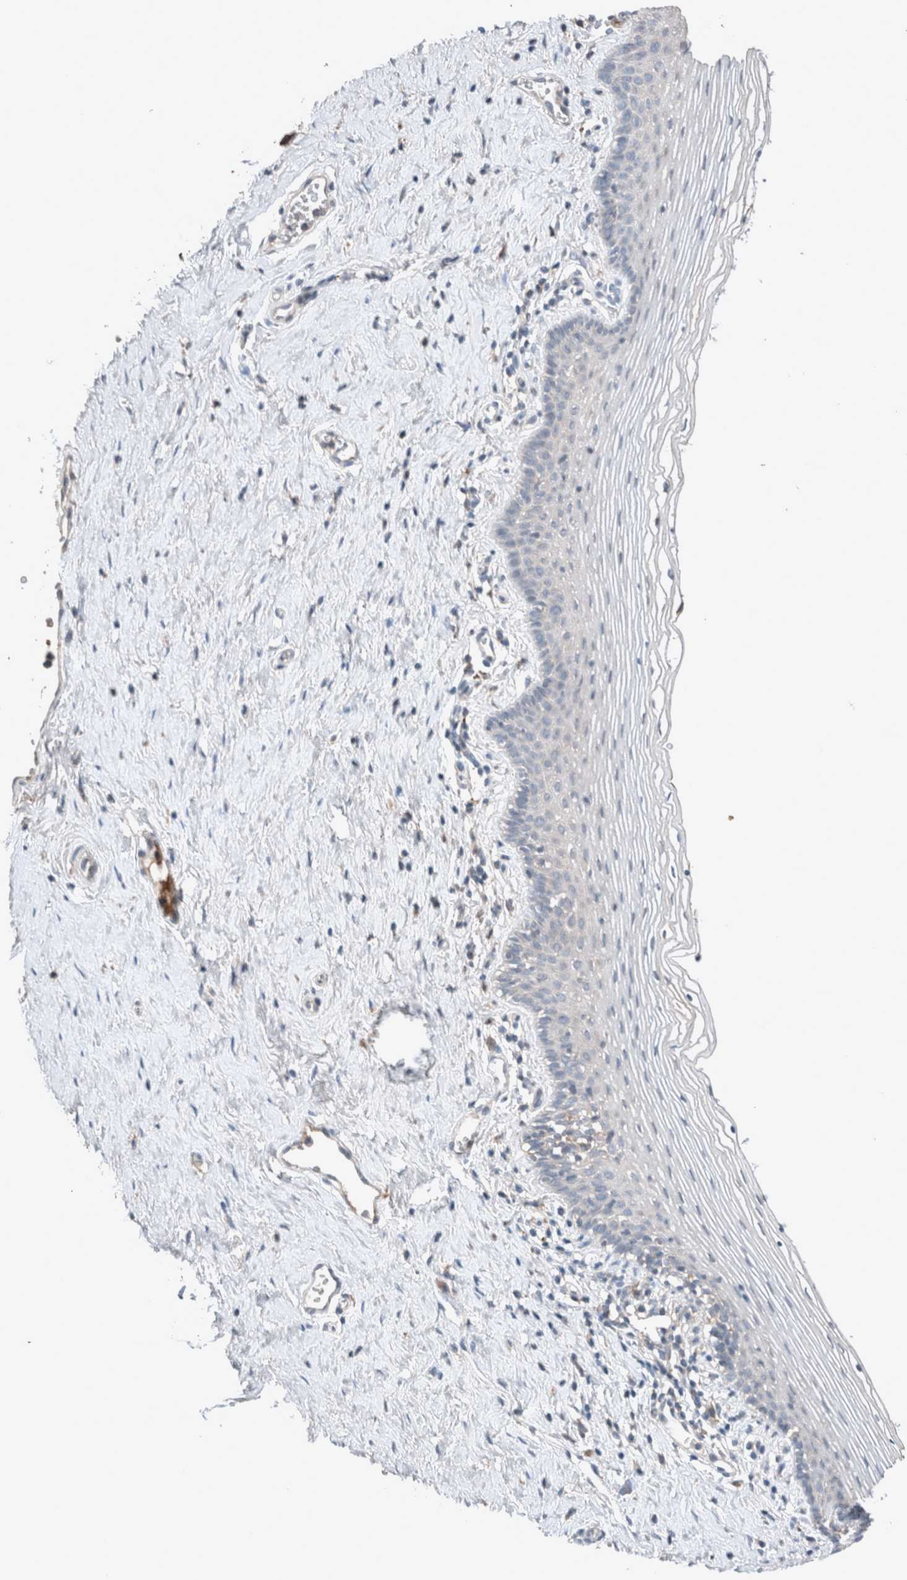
{"staining": {"intensity": "negative", "quantity": "none", "location": "none"}, "tissue": "vagina", "cell_type": "Squamous epithelial cells", "image_type": "normal", "snomed": [{"axis": "morphology", "description": "Normal tissue, NOS"}, {"axis": "topography", "description": "Vagina"}], "caption": "This micrograph is of benign vagina stained with IHC to label a protein in brown with the nuclei are counter-stained blue. There is no staining in squamous epithelial cells.", "gene": "UGCG", "patient": {"sex": "female", "age": 32}}